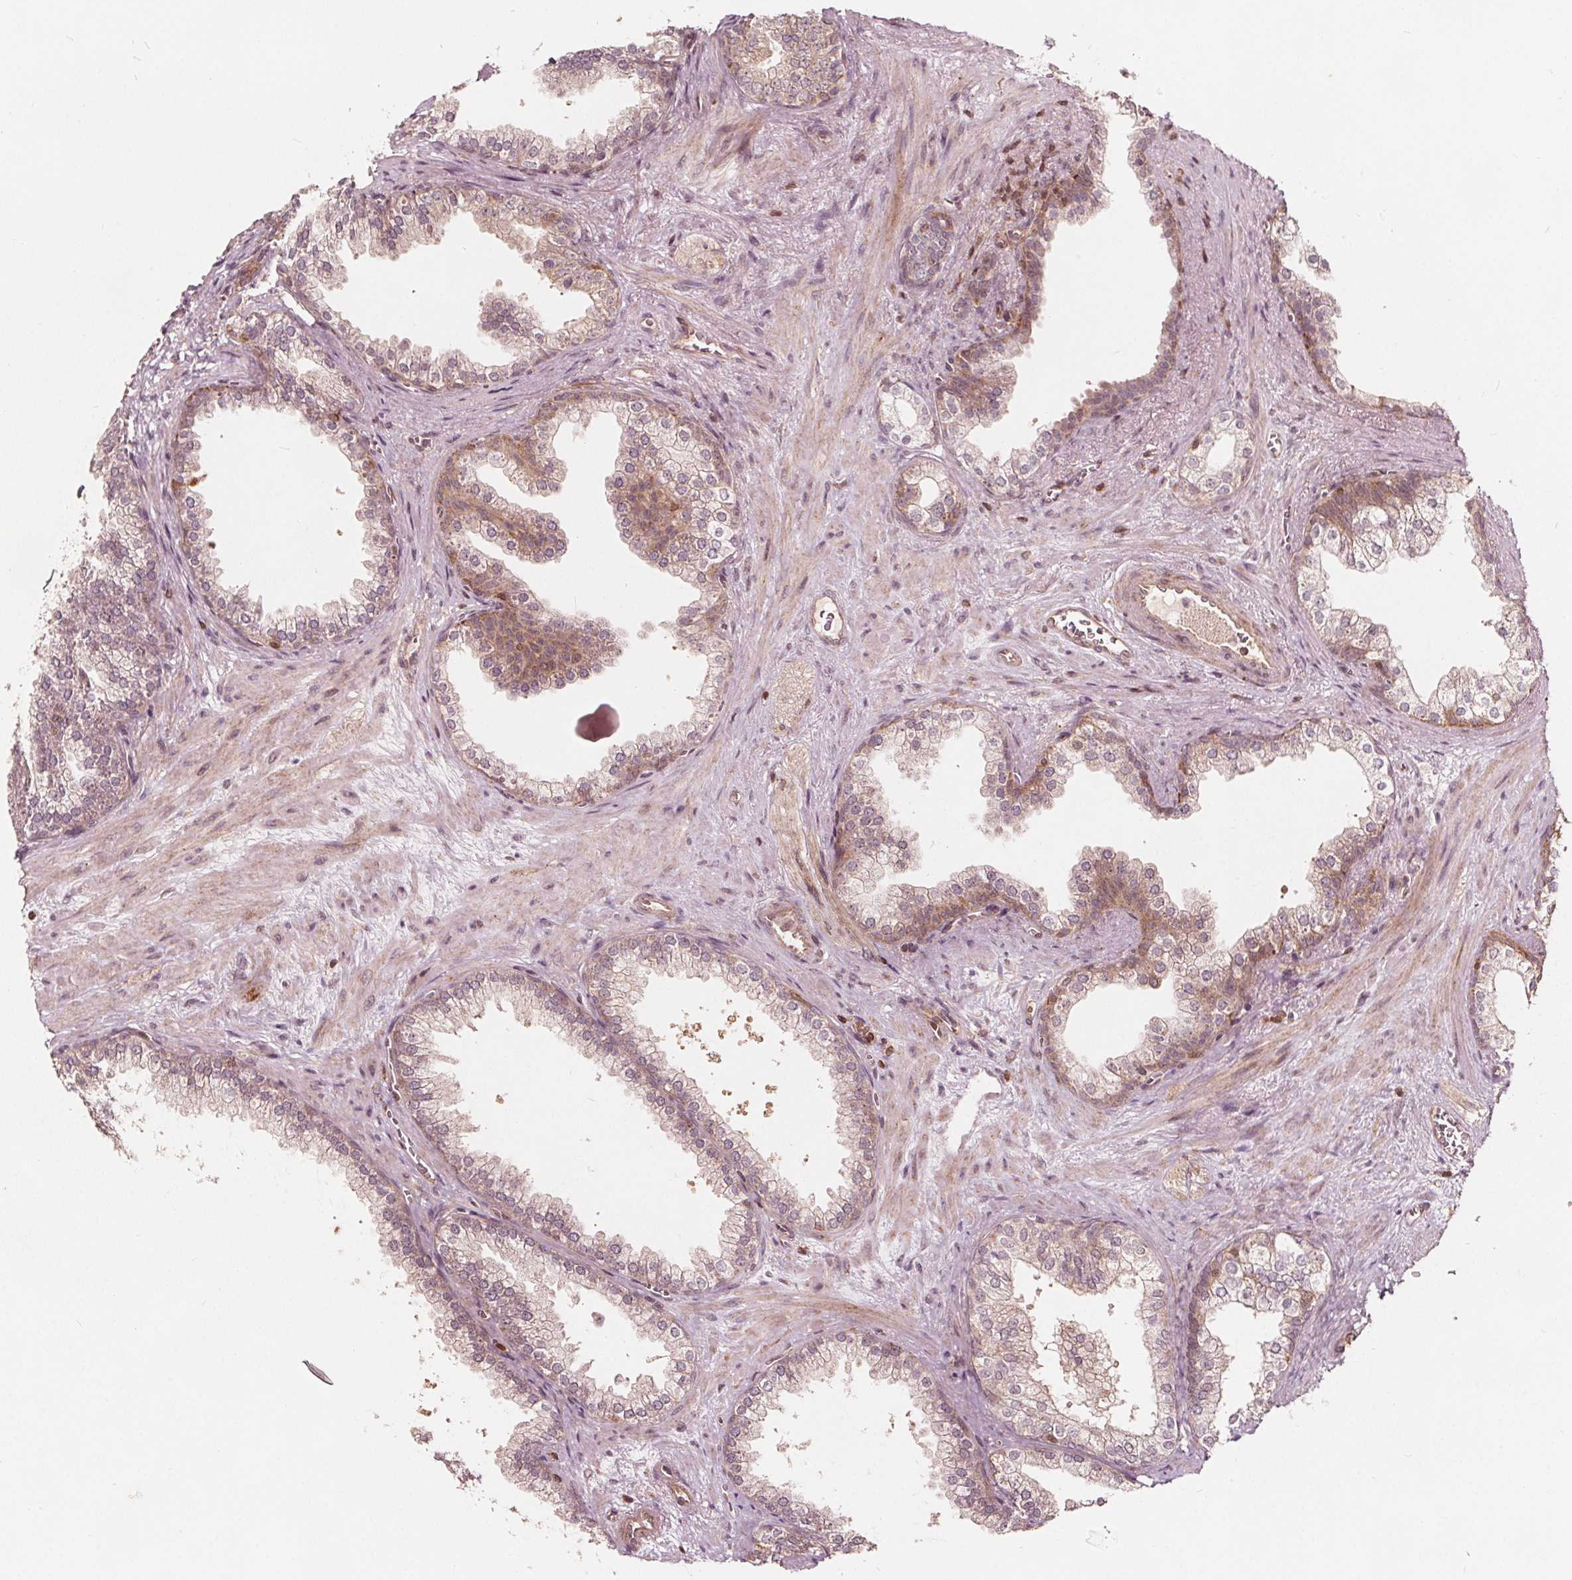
{"staining": {"intensity": "weak", "quantity": "25%-75%", "location": "cytoplasmic/membranous"}, "tissue": "prostate", "cell_type": "Glandular cells", "image_type": "normal", "snomed": [{"axis": "morphology", "description": "Normal tissue, NOS"}, {"axis": "topography", "description": "Prostate"}], "caption": "IHC histopathology image of benign human prostate stained for a protein (brown), which displays low levels of weak cytoplasmic/membranous expression in about 25%-75% of glandular cells.", "gene": "AIP", "patient": {"sex": "male", "age": 79}}